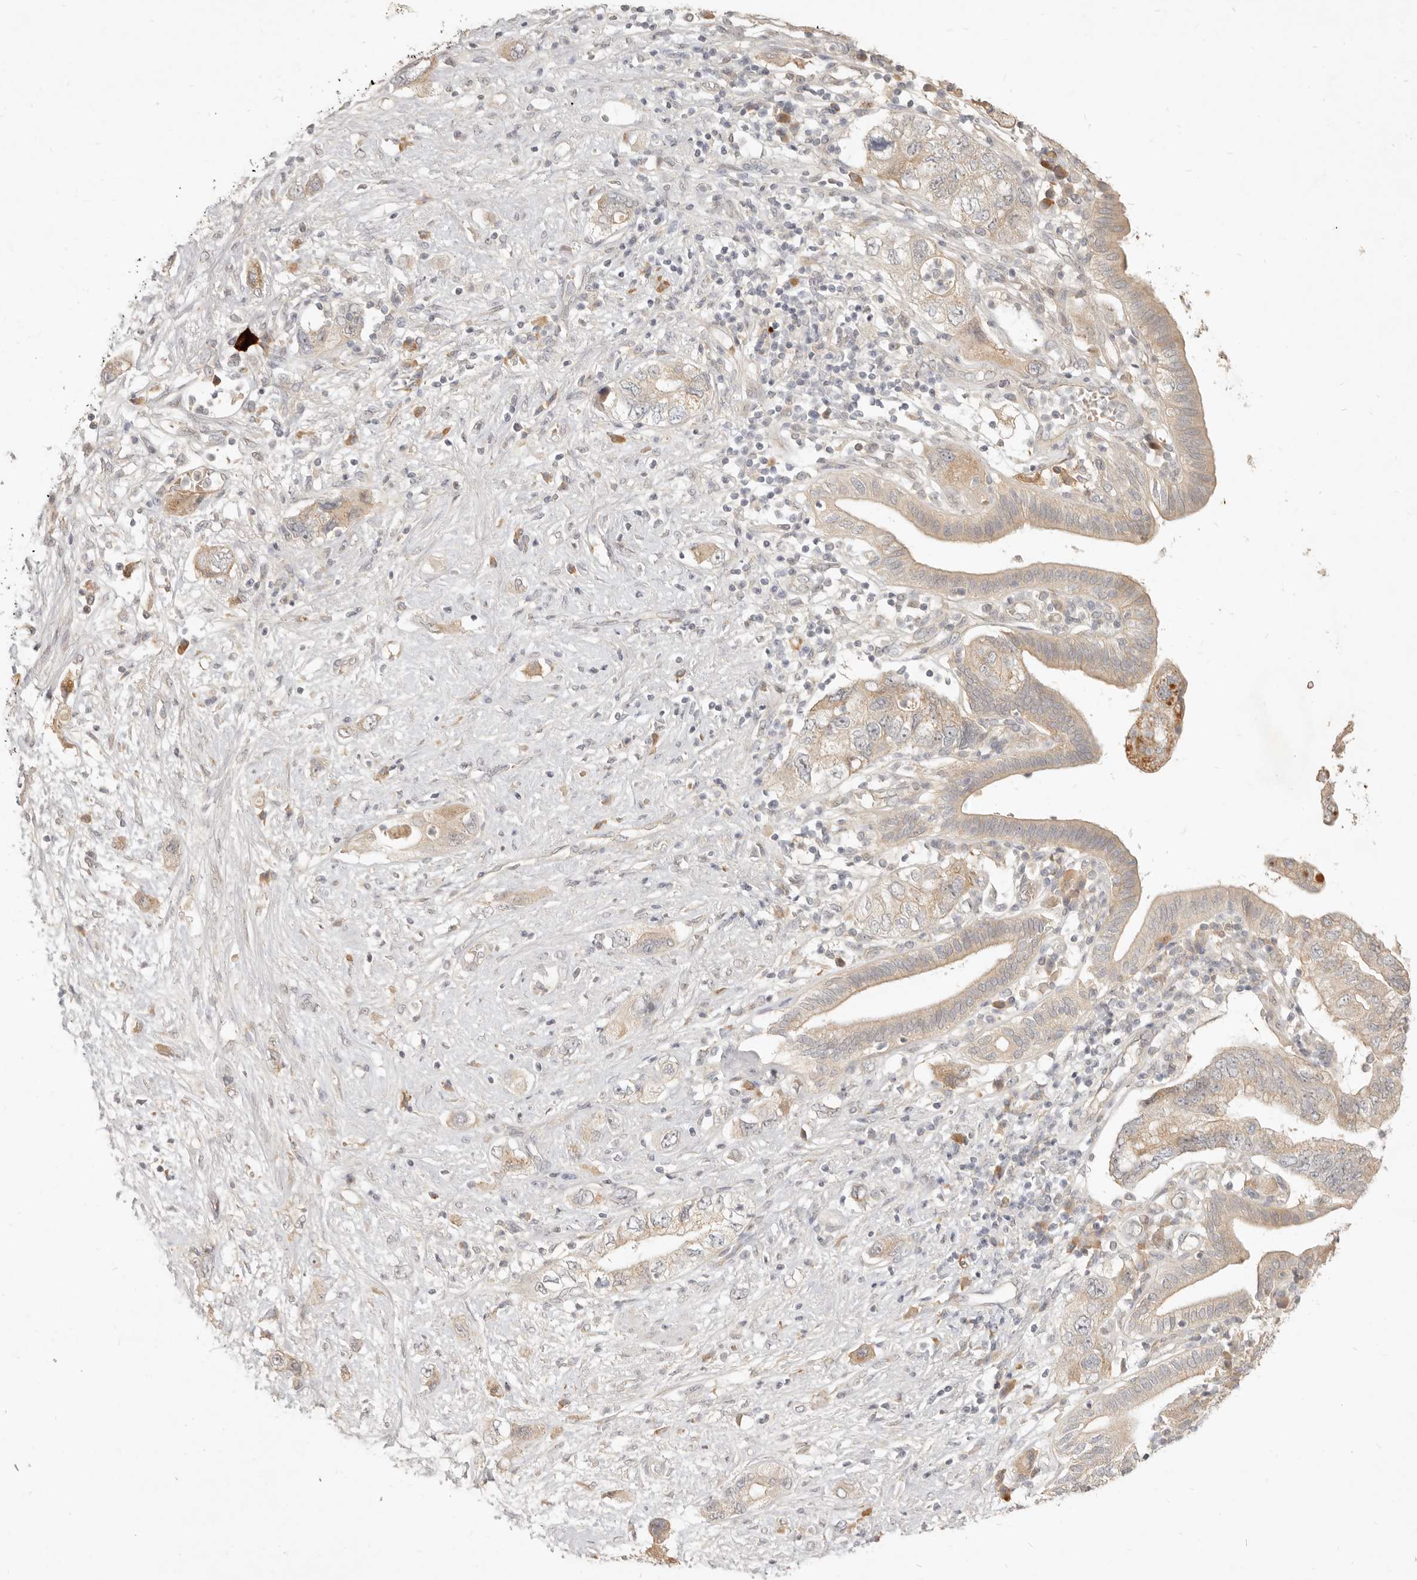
{"staining": {"intensity": "weak", "quantity": ">75%", "location": "cytoplasmic/membranous"}, "tissue": "pancreatic cancer", "cell_type": "Tumor cells", "image_type": "cancer", "snomed": [{"axis": "morphology", "description": "Adenocarcinoma, NOS"}, {"axis": "topography", "description": "Pancreas"}], "caption": "Brown immunohistochemical staining in adenocarcinoma (pancreatic) exhibits weak cytoplasmic/membranous positivity in approximately >75% of tumor cells. (DAB (3,3'-diaminobenzidine) = brown stain, brightfield microscopy at high magnification).", "gene": "UBXN11", "patient": {"sex": "female", "age": 73}}